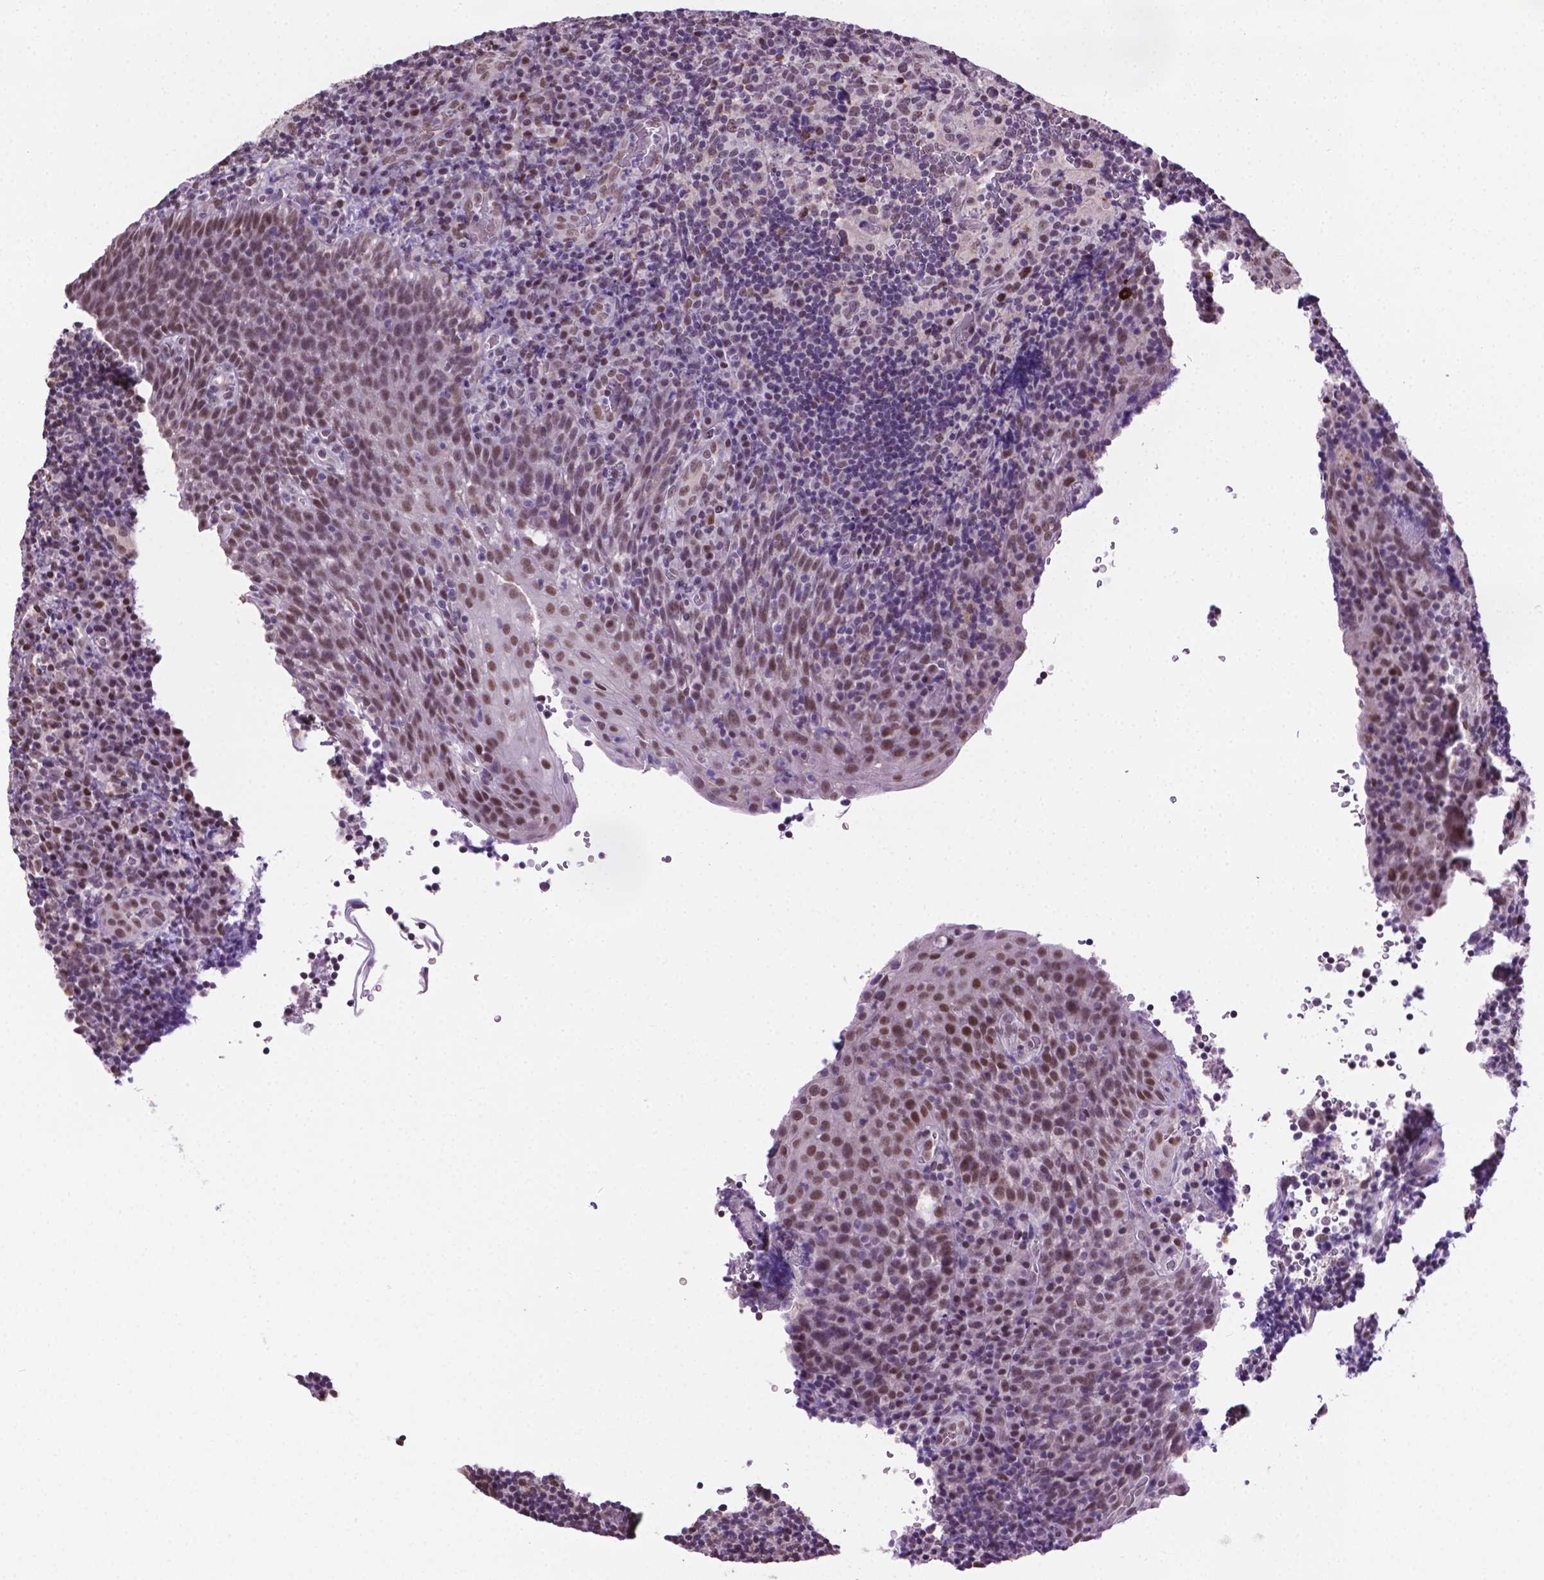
{"staining": {"intensity": "moderate", "quantity": "25%-75%", "location": "nuclear"}, "tissue": "tonsil", "cell_type": "Germinal center cells", "image_type": "normal", "snomed": [{"axis": "morphology", "description": "Normal tissue, NOS"}, {"axis": "topography", "description": "Tonsil"}], "caption": "A micrograph showing moderate nuclear staining in approximately 25%-75% of germinal center cells in benign tonsil, as visualized by brown immunohistochemical staining.", "gene": "ABI2", "patient": {"sex": "male", "age": 17}}